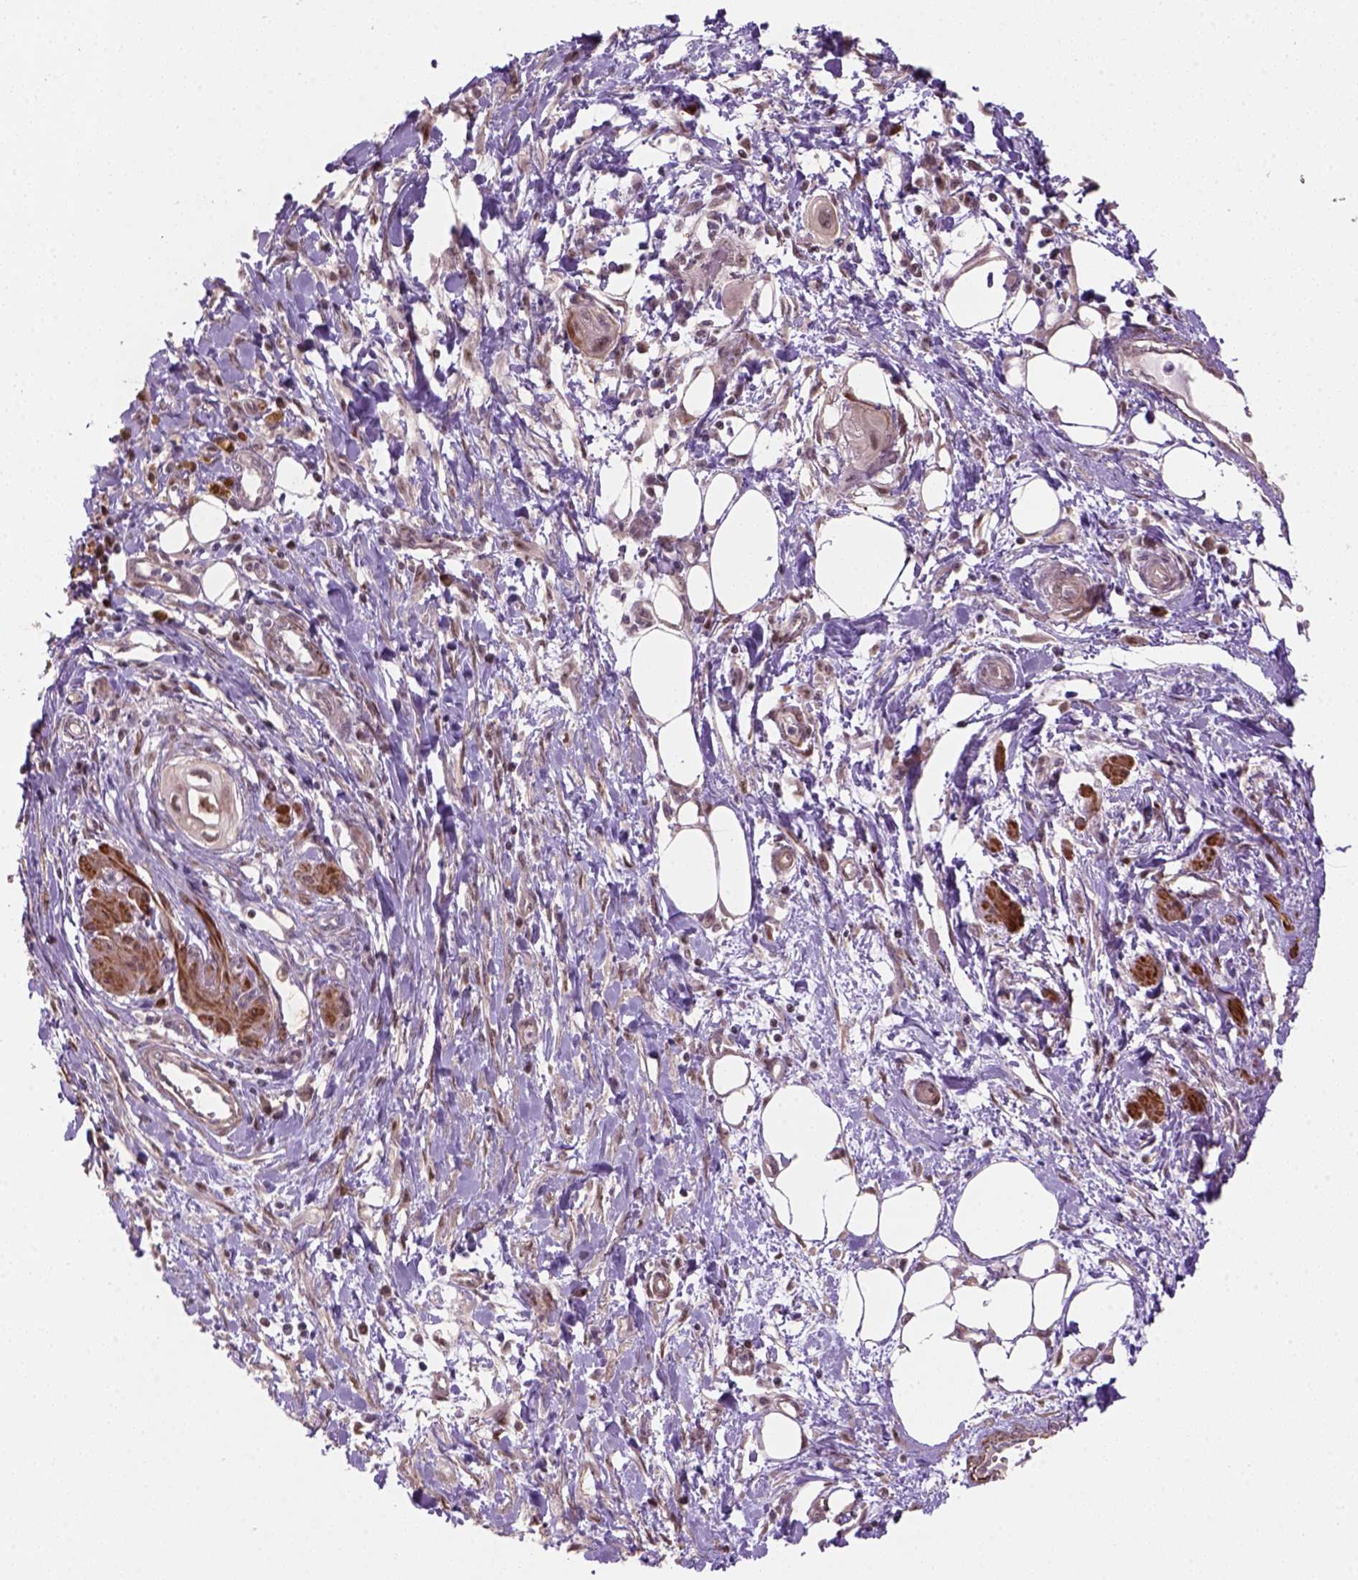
{"staining": {"intensity": "weak", "quantity": ">75%", "location": "cytoplasmic/membranous,nuclear"}, "tissue": "pancreatic cancer", "cell_type": "Tumor cells", "image_type": "cancer", "snomed": [{"axis": "morphology", "description": "Adenocarcinoma, NOS"}, {"axis": "topography", "description": "Pancreas"}], "caption": "Immunohistochemical staining of adenocarcinoma (pancreatic) demonstrates low levels of weak cytoplasmic/membranous and nuclear expression in approximately >75% of tumor cells. Ihc stains the protein in brown and the nuclei are stained blue.", "gene": "PSMD11", "patient": {"sex": "male", "age": 60}}